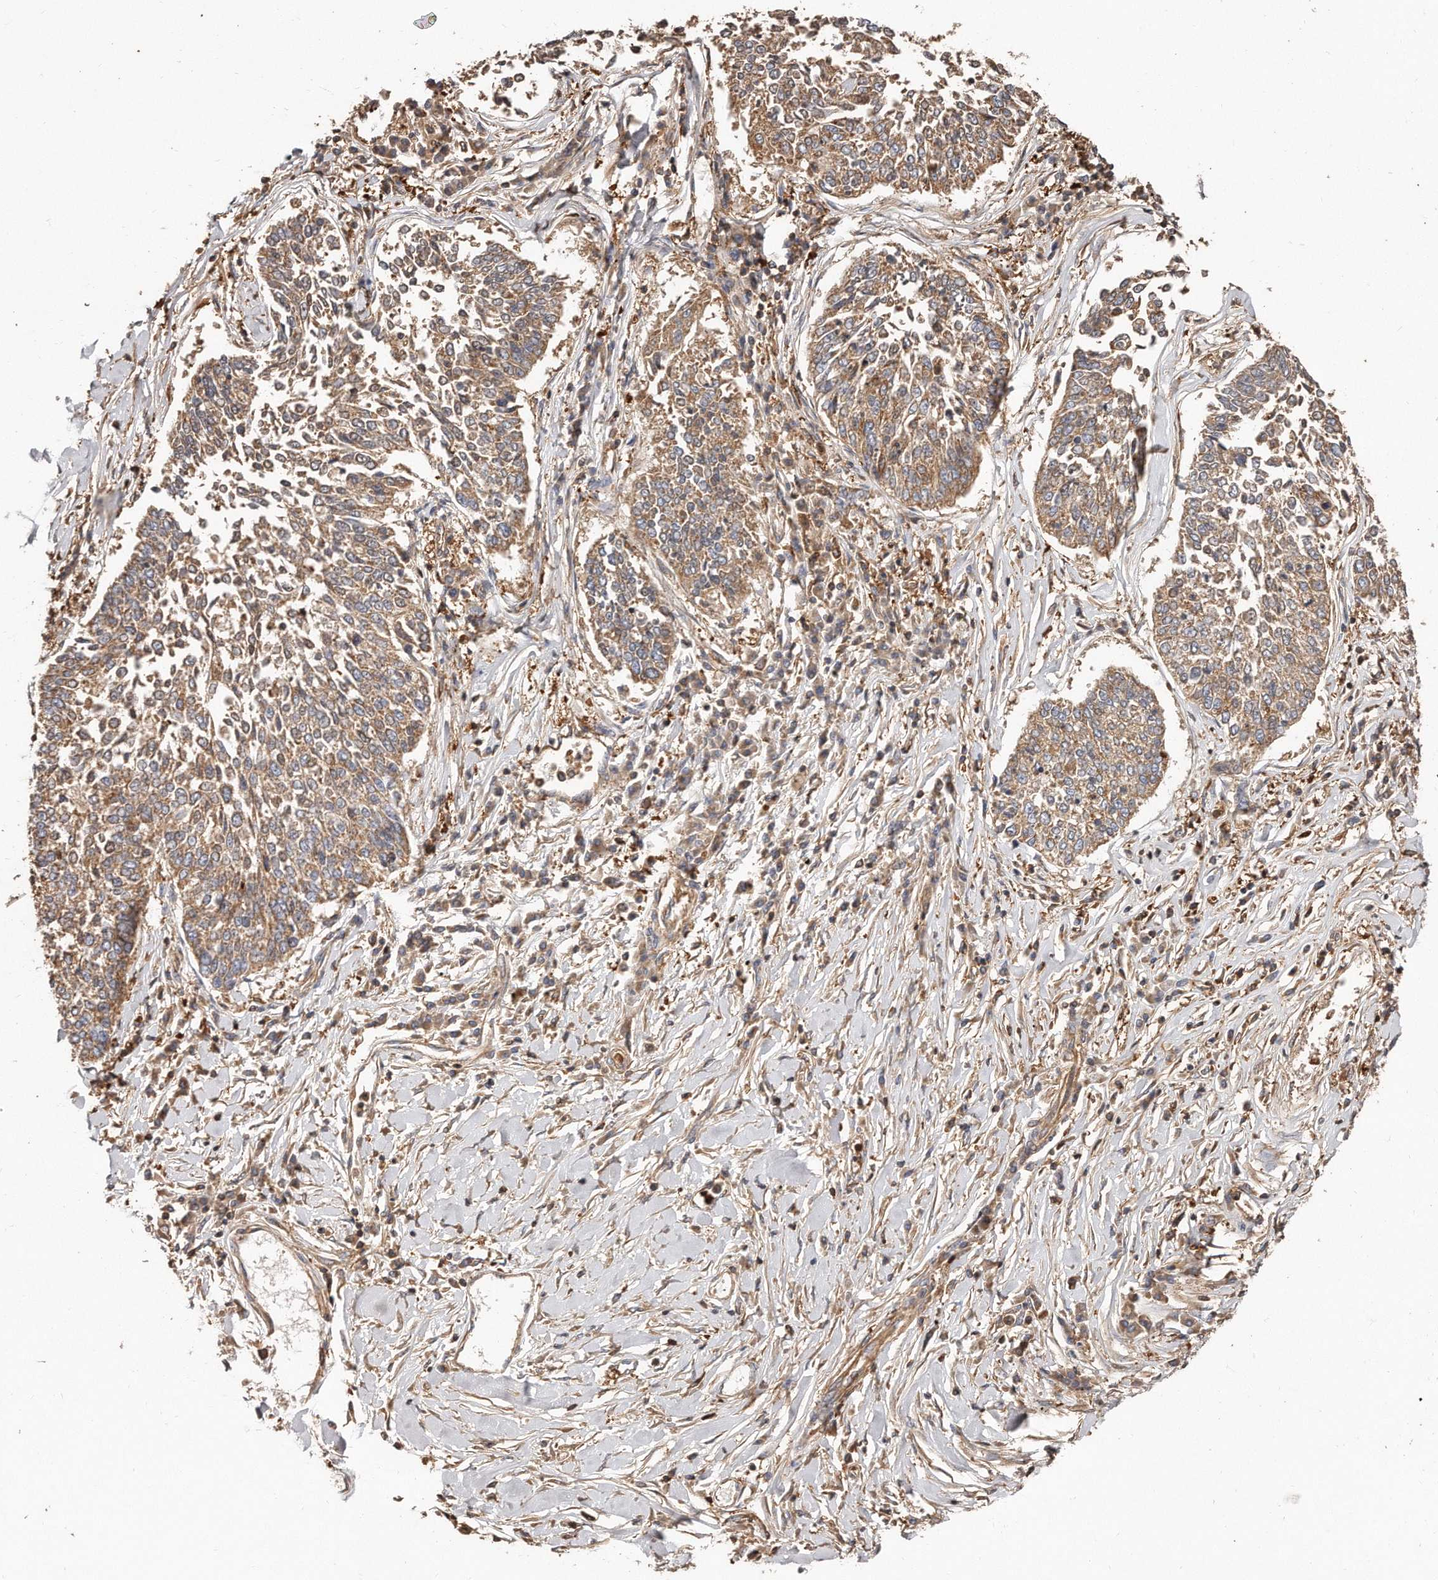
{"staining": {"intensity": "weak", "quantity": ">75%", "location": "cytoplasmic/membranous"}, "tissue": "lung cancer", "cell_type": "Tumor cells", "image_type": "cancer", "snomed": [{"axis": "morphology", "description": "Normal tissue, NOS"}, {"axis": "morphology", "description": "Squamous cell carcinoma, NOS"}, {"axis": "topography", "description": "Cartilage tissue"}, {"axis": "topography", "description": "Bronchus"}, {"axis": "topography", "description": "Lung"}, {"axis": "topography", "description": "Peripheral nerve tissue"}], "caption": "DAB (3,3'-diaminobenzidine) immunohistochemical staining of human squamous cell carcinoma (lung) displays weak cytoplasmic/membranous protein expression in approximately >75% of tumor cells.", "gene": "CAP1", "patient": {"sex": "female", "age": 49}}